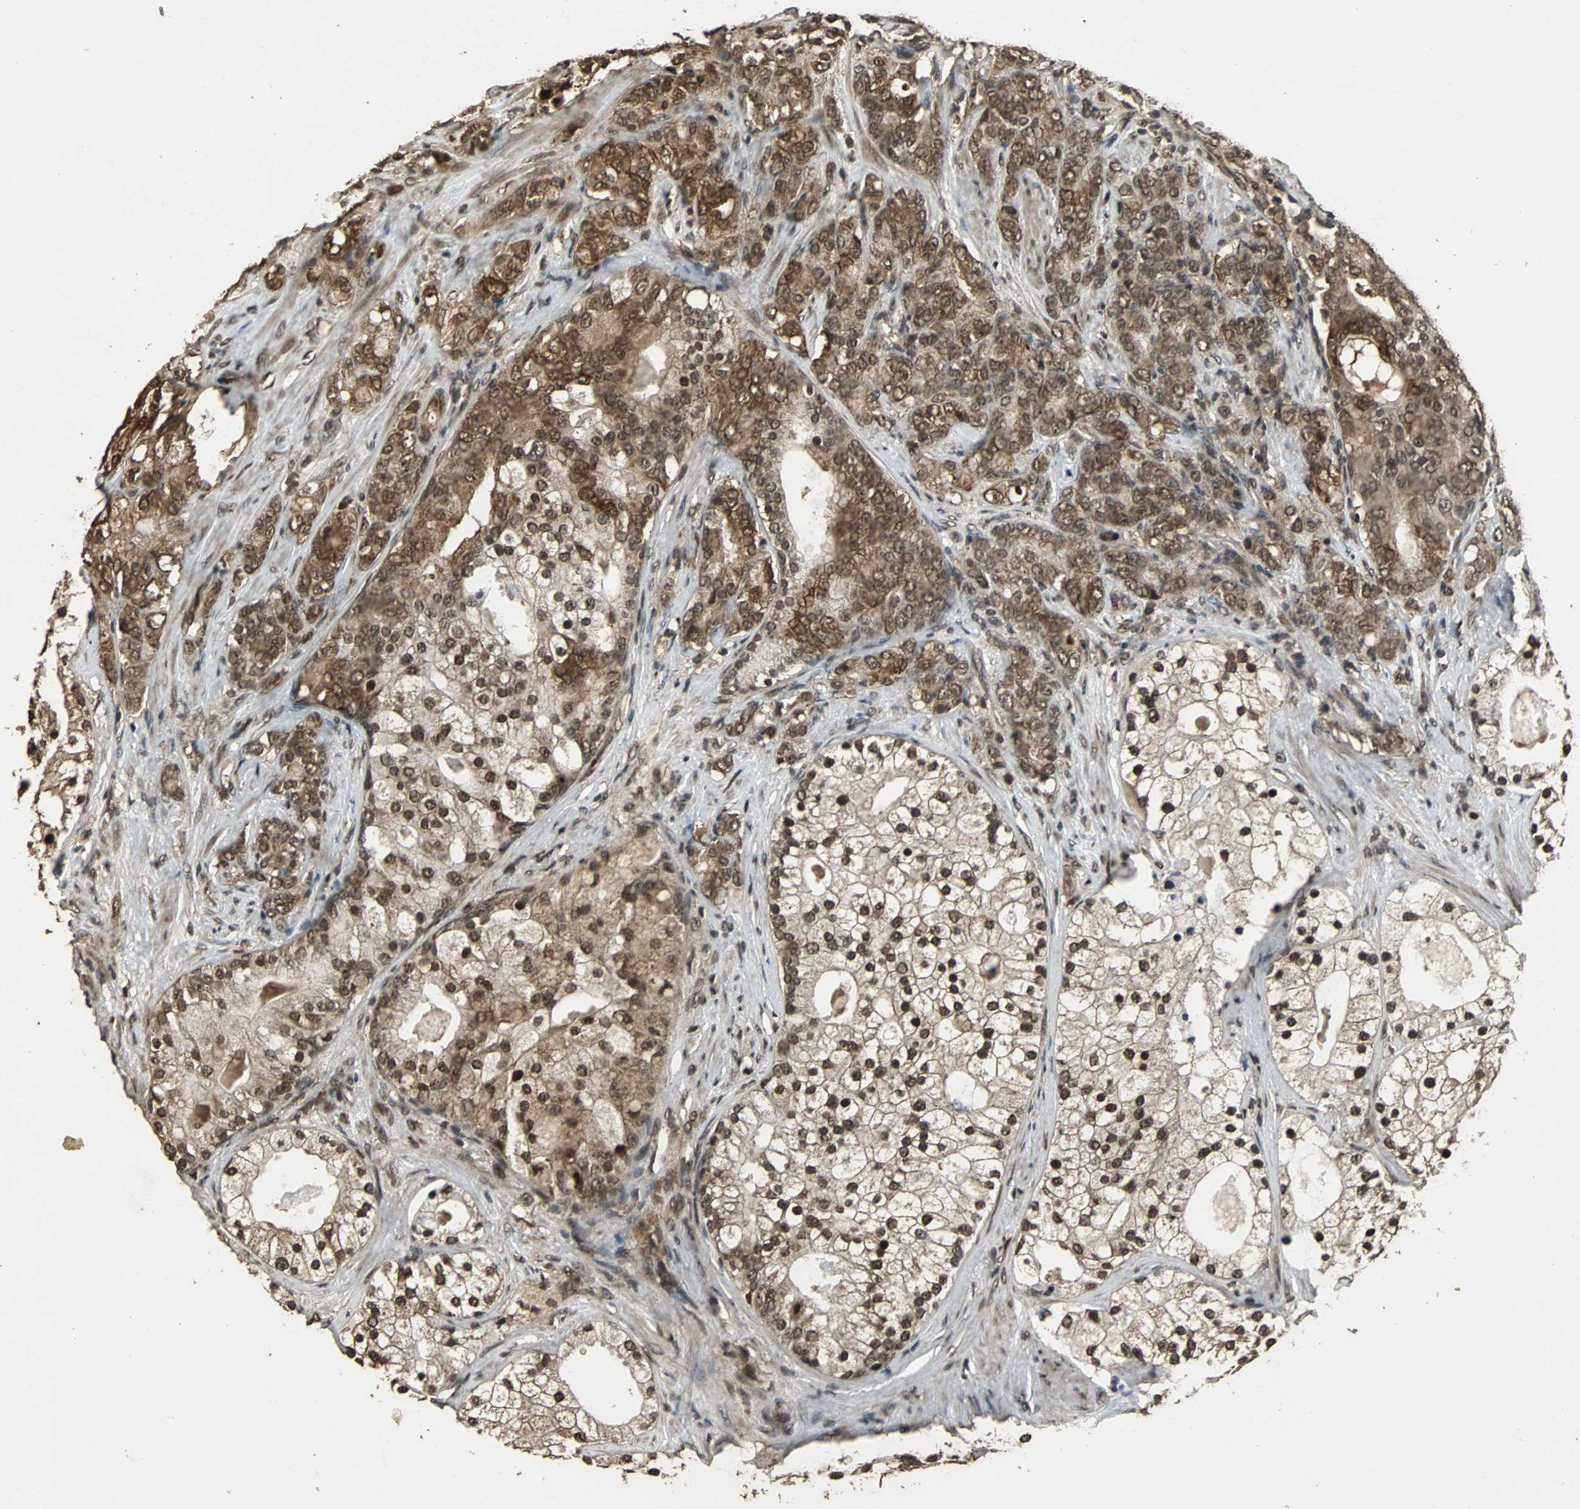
{"staining": {"intensity": "strong", "quantity": ">75%", "location": "cytoplasmic/membranous,nuclear"}, "tissue": "prostate cancer", "cell_type": "Tumor cells", "image_type": "cancer", "snomed": [{"axis": "morphology", "description": "Adenocarcinoma, Low grade"}, {"axis": "topography", "description": "Prostate"}], "caption": "Immunohistochemical staining of prostate cancer exhibits strong cytoplasmic/membranous and nuclear protein expression in about >75% of tumor cells.", "gene": "ZNF18", "patient": {"sex": "male", "age": 58}}